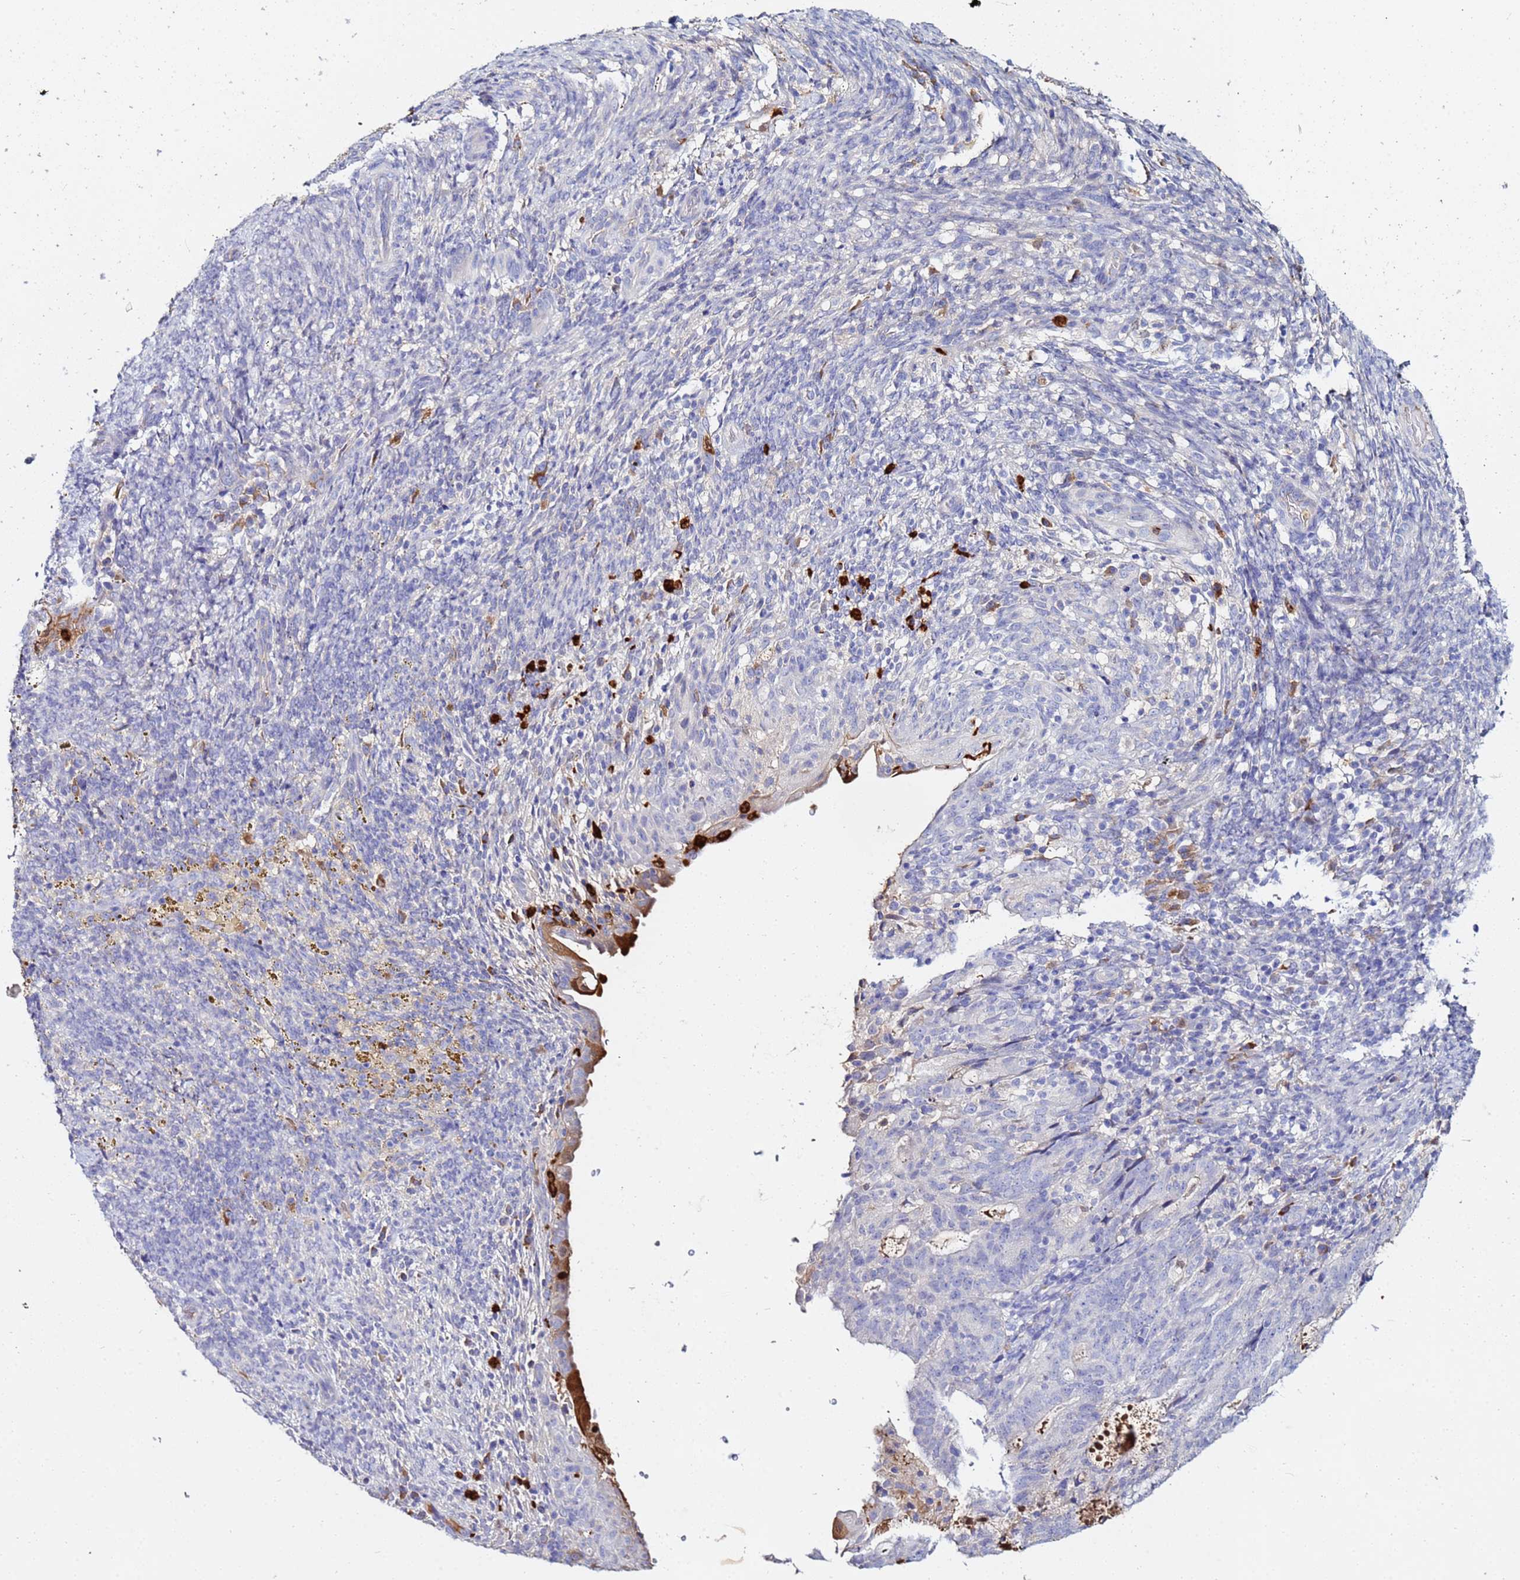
{"staining": {"intensity": "strong", "quantity": "<25%", "location": "cytoplasmic/membranous"}, "tissue": "endometrial cancer", "cell_type": "Tumor cells", "image_type": "cancer", "snomed": [{"axis": "morphology", "description": "Adenocarcinoma, NOS"}, {"axis": "topography", "description": "Endometrium"}], "caption": "A histopathology image of human endometrial cancer (adenocarcinoma) stained for a protein reveals strong cytoplasmic/membranous brown staining in tumor cells.", "gene": "TUBAL3", "patient": {"sex": "female", "age": 70}}